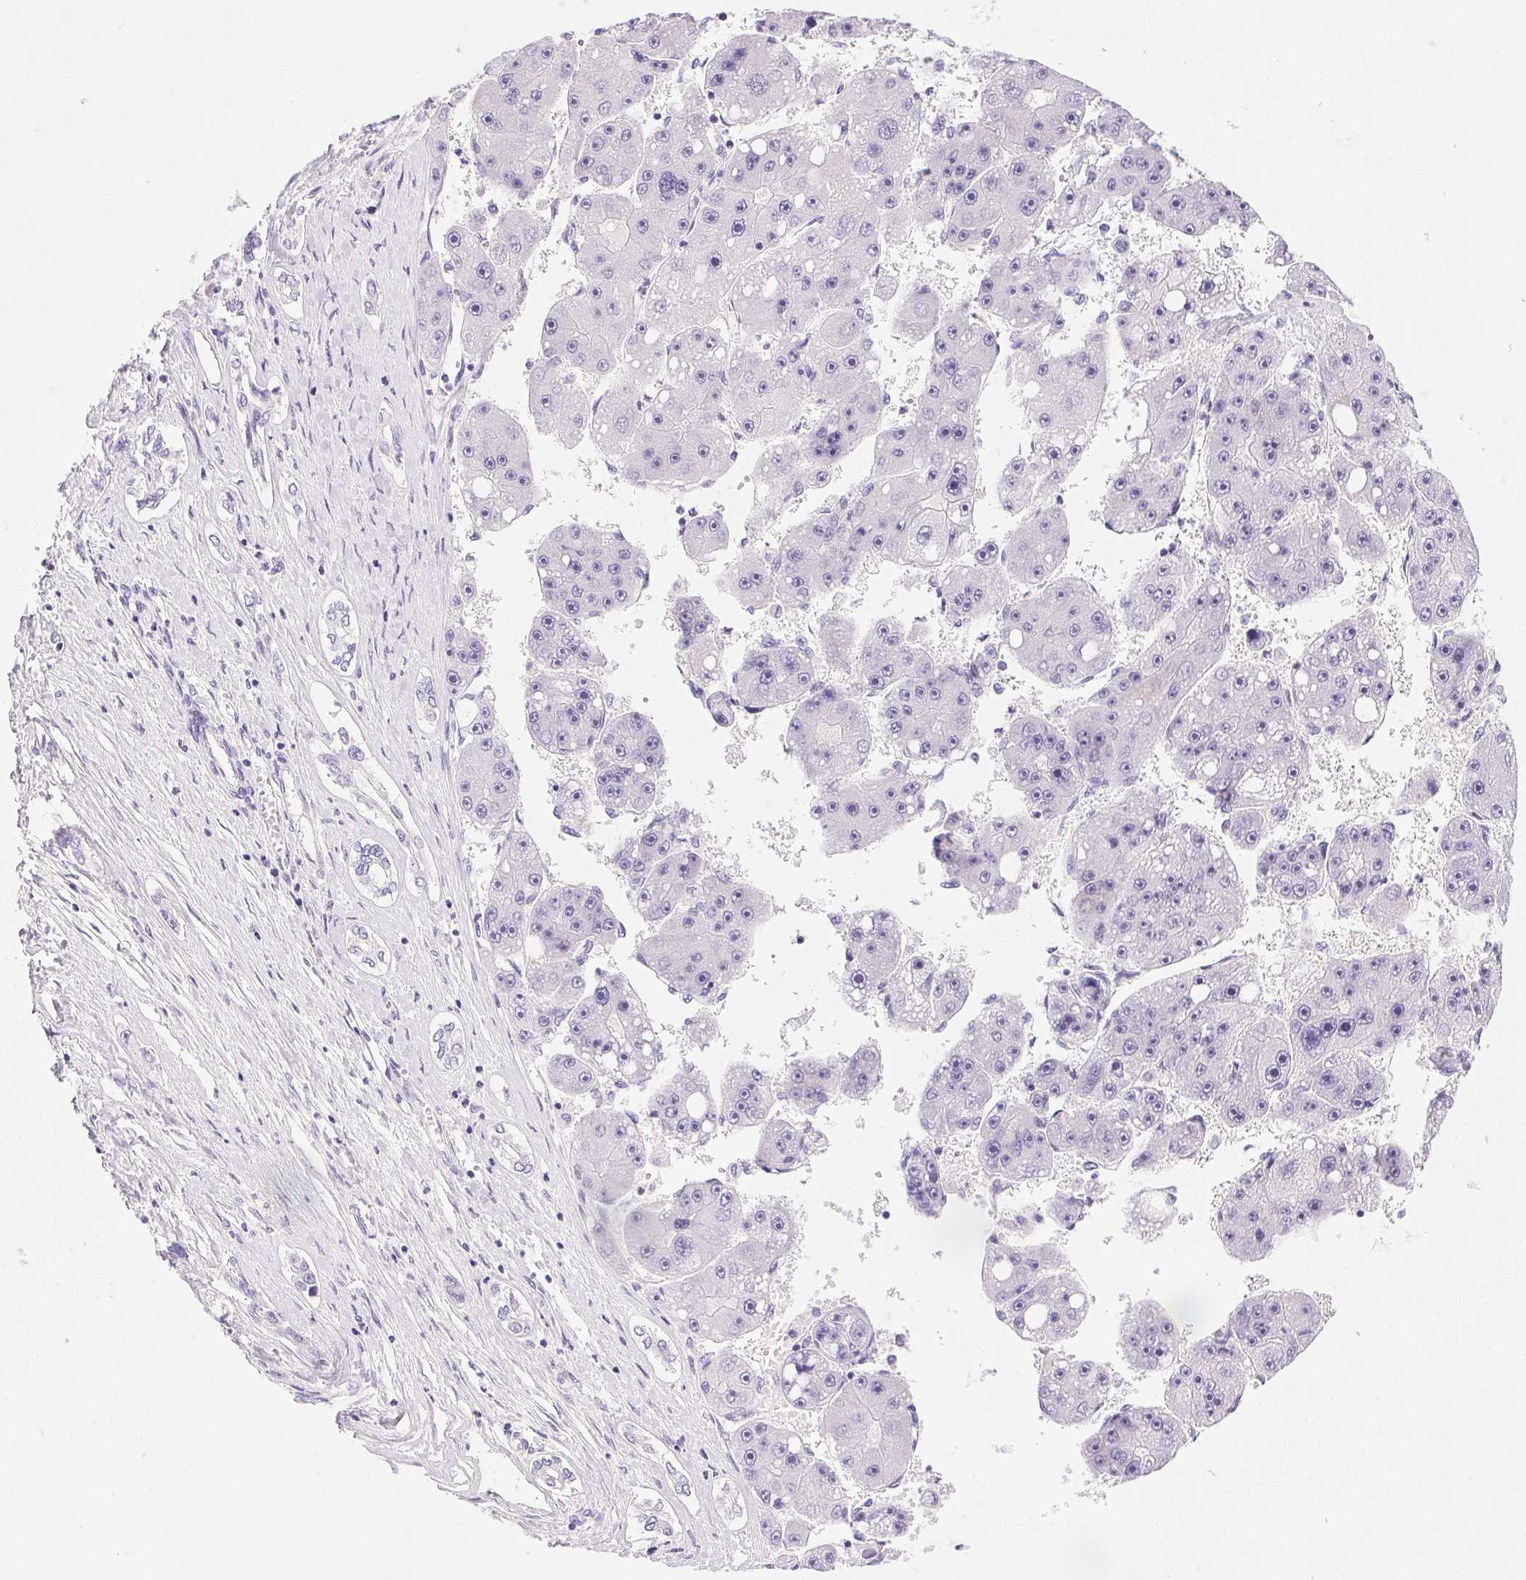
{"staining": {"intensity": "negative", "quantity": "none", "location": "none"}, "tissue": "liver cancer", "cell_type": "Tumor cells", "image_type": "cancer", "snomed": [{"axis": "morphology", "description": "Carcinoma, Hepatocellular, NOS"}, {"axis": "topography", "description": "Liver"}], "caption": "This is a histopathology image of immunohistochemistry (IHC) staining of liver hepatocellular carcinoma, which shows no positivity in tumor cells.", "gene": "ATP6V0A4", "patient": {"sex": "female", "age": 61}}